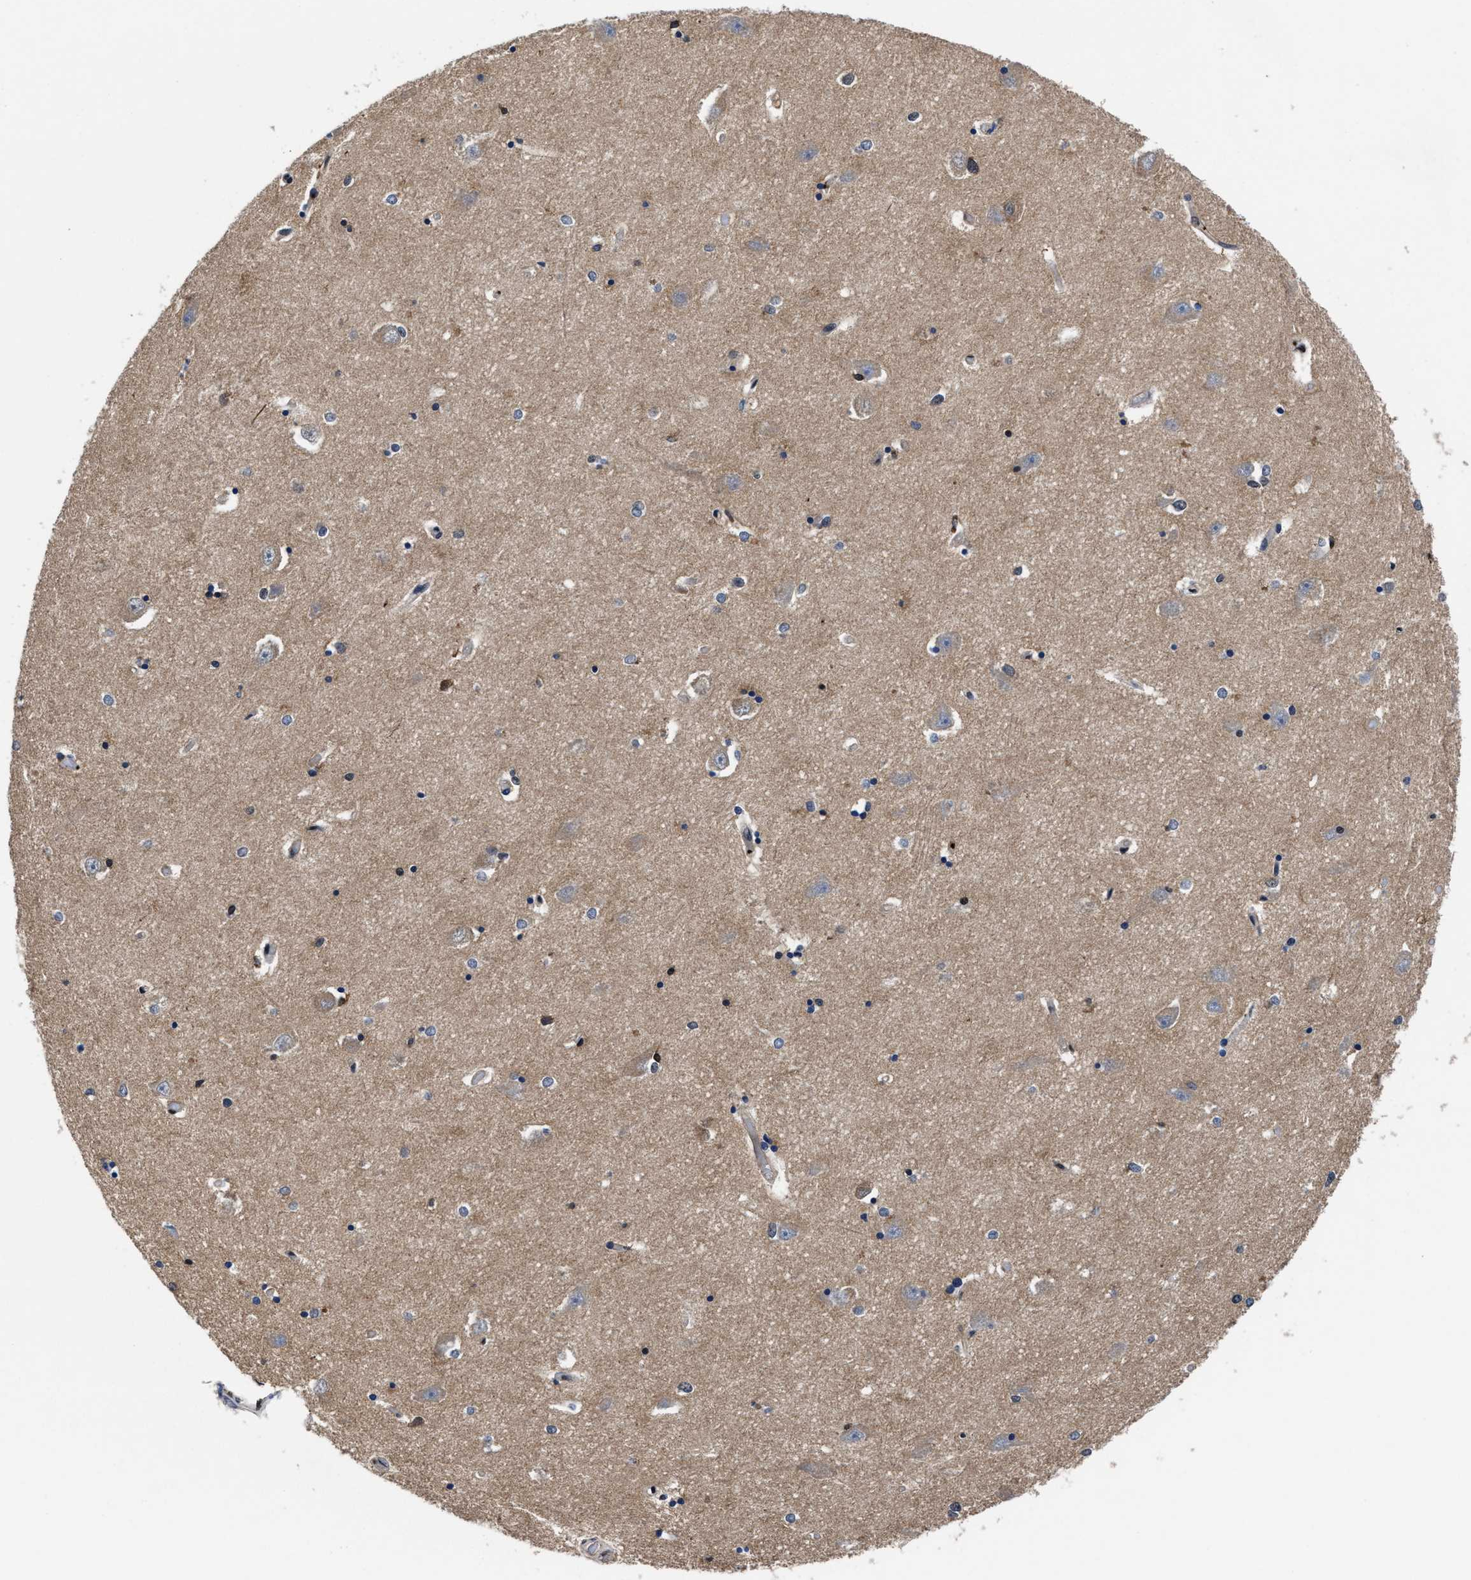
{"staining": {"intensity": "weak", "quantity": "25%-75%", "location": "cytoplasmic/membranous"}, "tissue": "hippocampus", "cell_type": "Glial cells", "image_type": "normal", "snomed": [{"axis": "morphology", "description": "Normal tissue, NOS"}, {"axis": "topography", "description": "Hippocampus"}], "caption": "Hippocampus stained with DAB immunohistochemistry shows low levels of weak cytoplasmic/membranous positivity in about 25%-75% of glial cells.", "gene": "ACLY", "patient": {"sex": "male", "age": 45}}